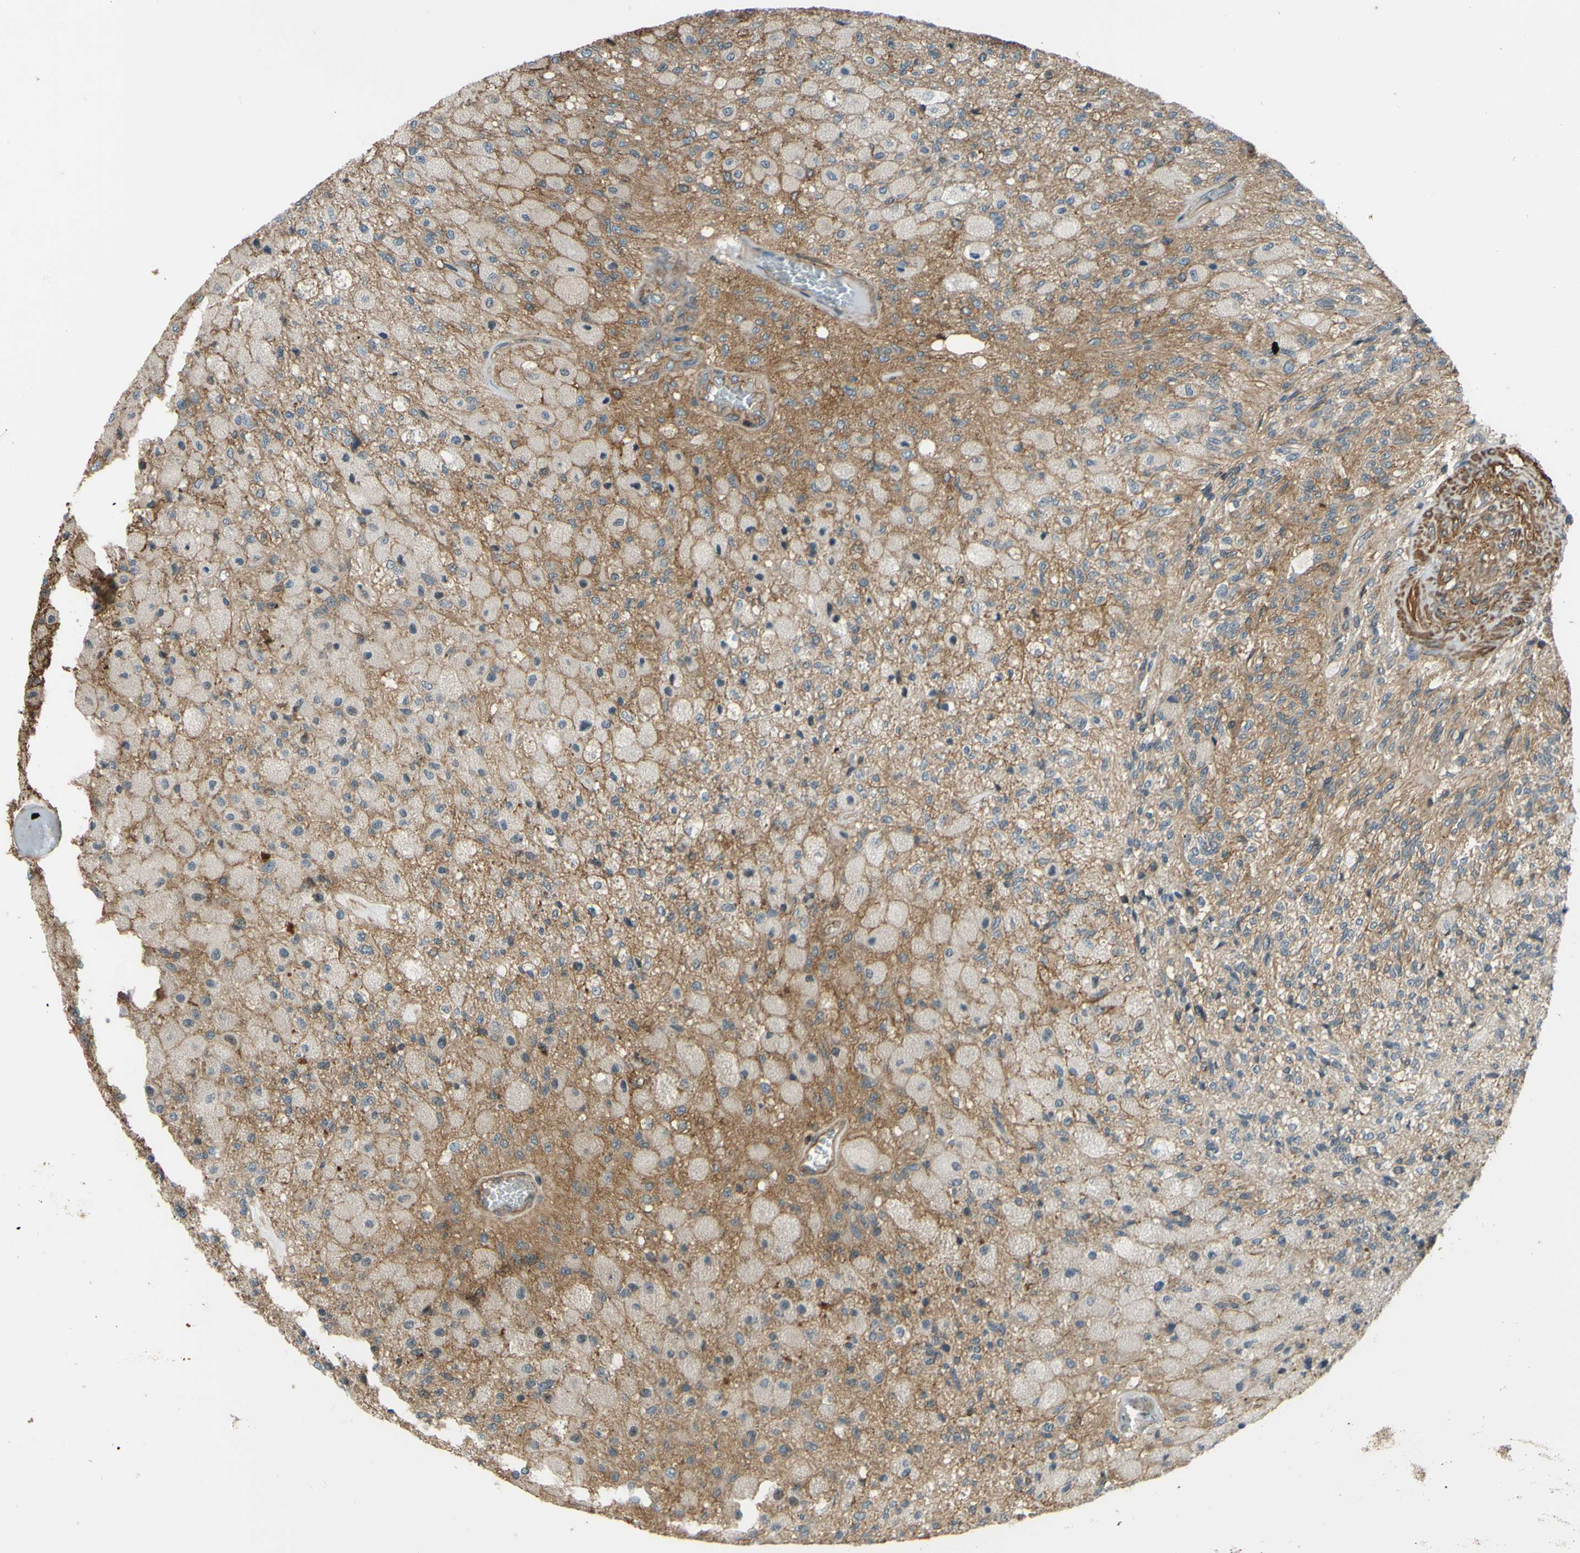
{"staining": {"intensity": "weak", "quantity": "<25%", "location": "cytoplasmic/membranous"}, "tissue": "glioma", "cell_type": "Tumor cells", "image_type": "cancer", "snomed": [{"axis": "morphology", "description": "Normal tissue, NOS"}, {"axis": "morphology", "description": "Glioma, malignant, High grade"}, {"axis": "topography", "description": "Cerebral cortex"}], "caption": "The photomicrograph demonstrates no significant staining in tumor cells of malignant glioma (high-grade). The staining is performed using DAB (3,3'-diaminobenzidine) brown chromogen with nuclei counter-stained in using hematoxylin.", "gene": "ADD3", "patient": {"sex": "male", "age": 77}}